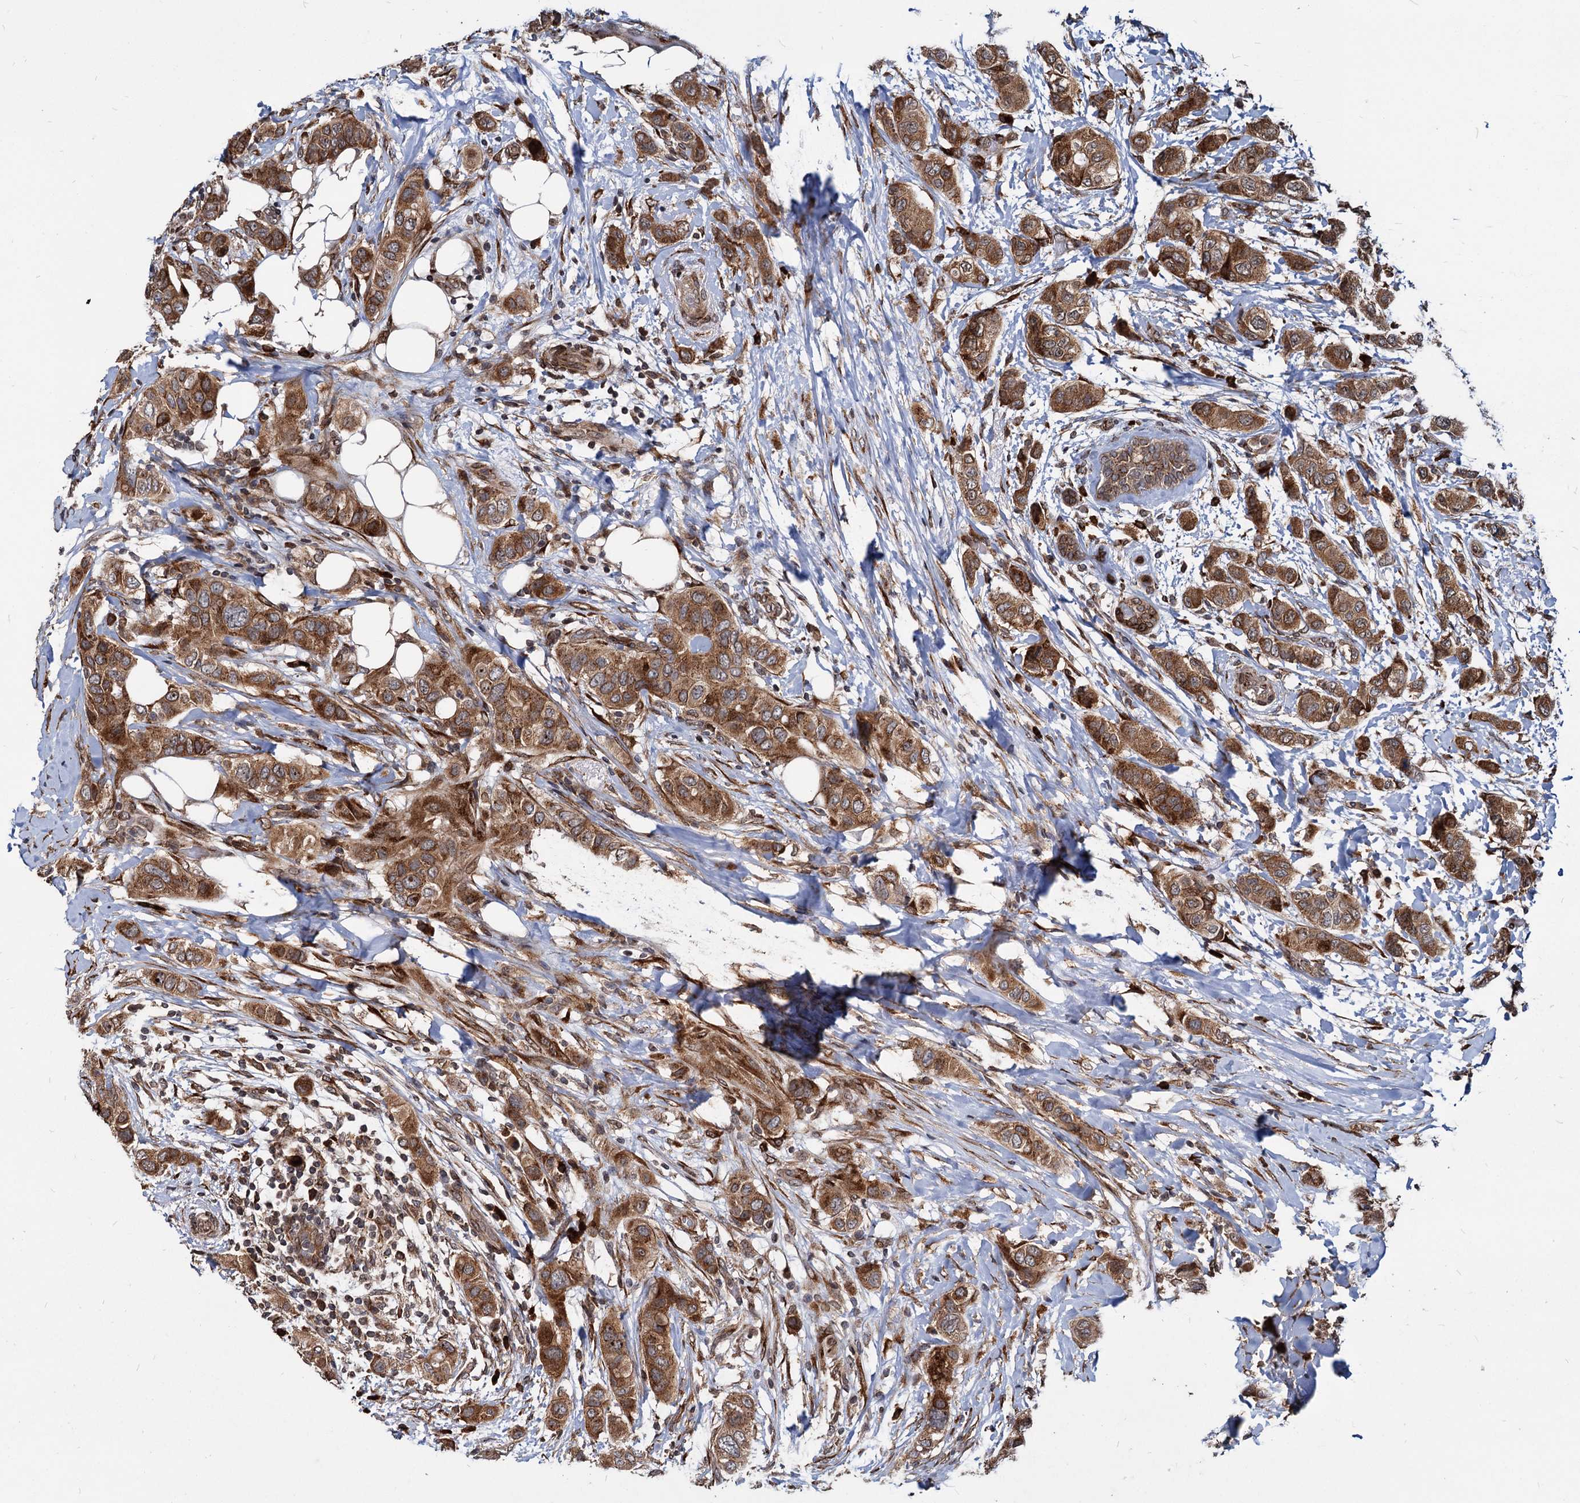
{"staining": {"intensity": "moderate", "quantity": ">75%", "location": "cytoplasmic/membranous"}, "tissue": "breast cancer", "cell_type": "Tumor cells", "image_type": "cancer", "snomed": [{"axis": "morphology", "description": "Lobular carcinoma"}, {"axis": "topography", "description": "Breast"}], "caption": "Immunohistochemical staining of lobular carcinoma (breast) reveals medium levels of moderate cytoplasmic/membranous protein positivity in approximately >75% of tumor cells.", "gene": "SAAL1", "patient": {"sex": "female", "age": 51}}